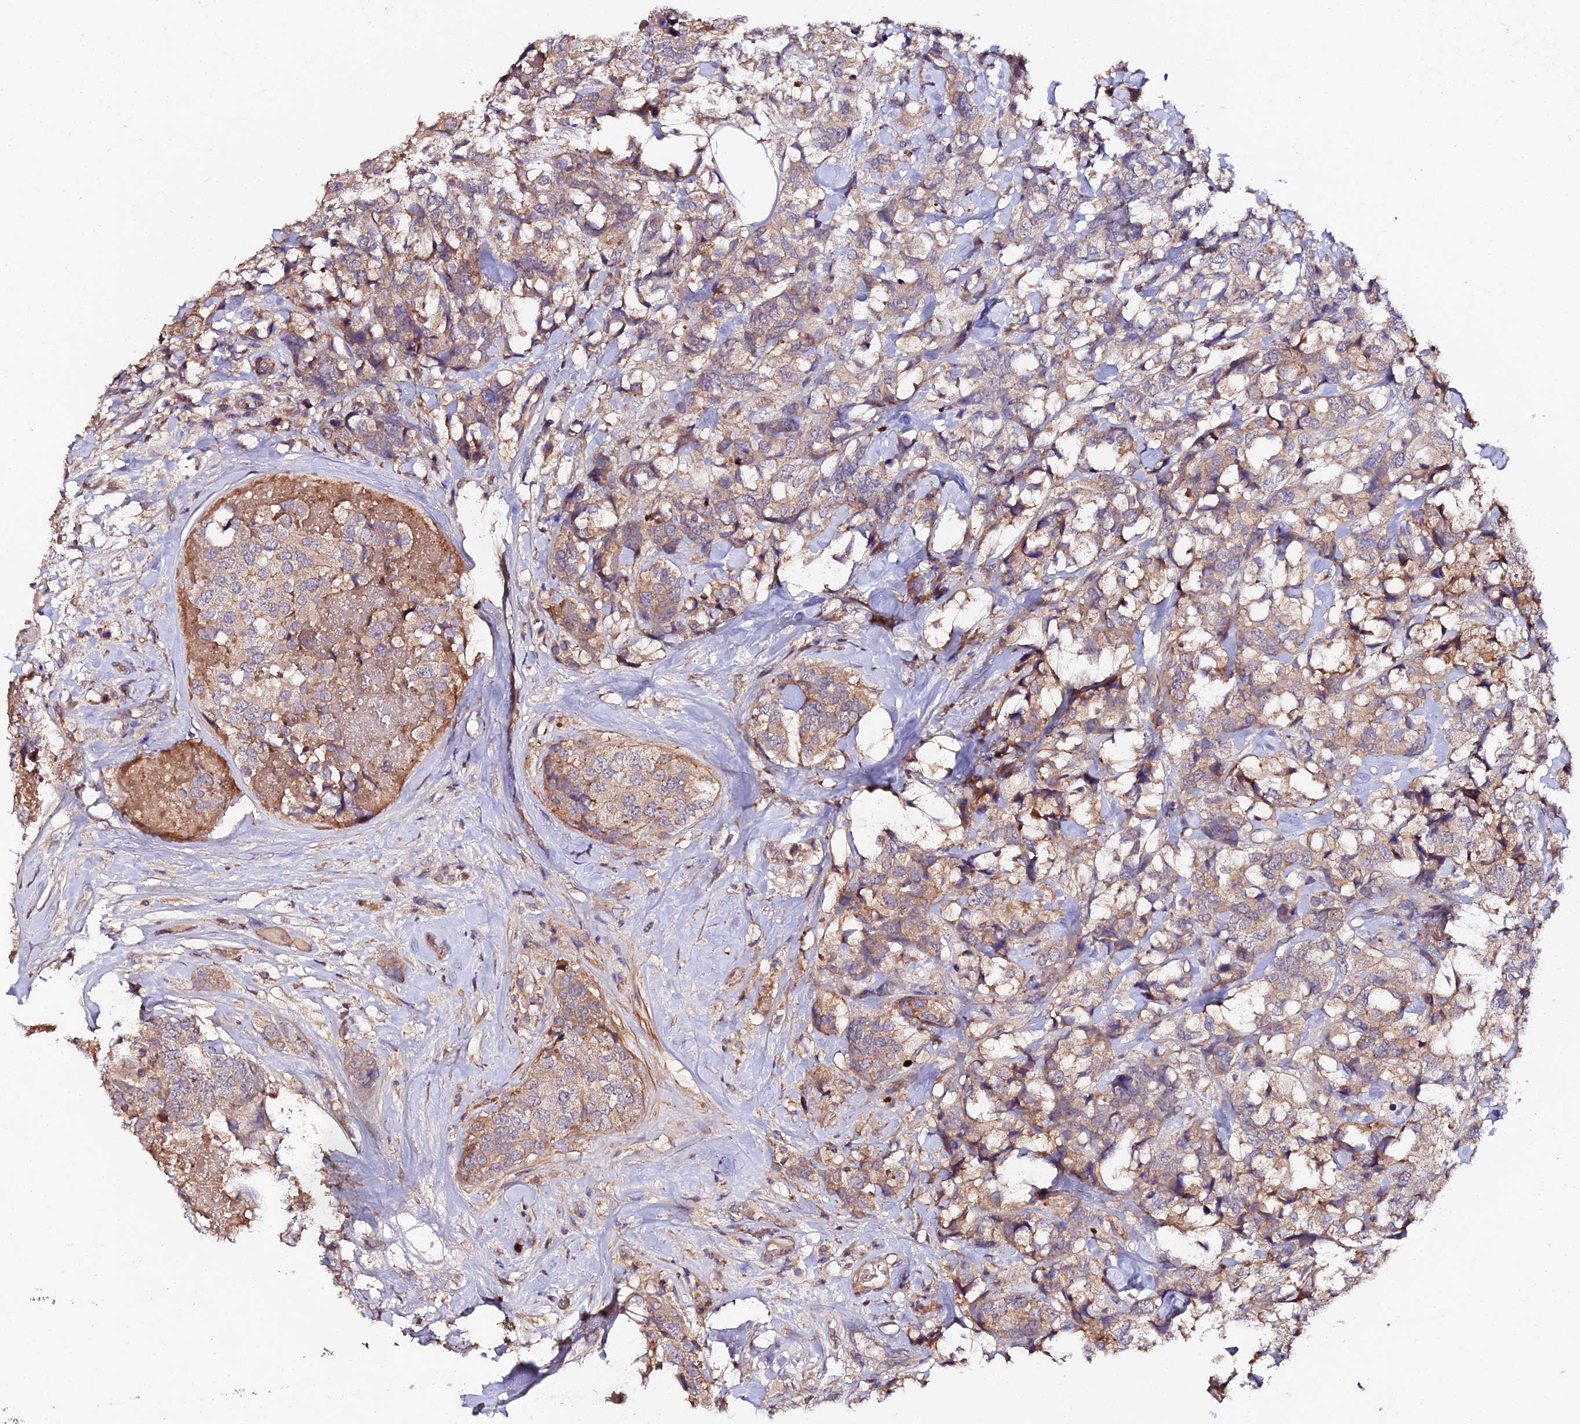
{"staining": {"intensity": "moderate", "quantity": ">75%", "location": "cytoplasmic/membranous"}, "tissue": "breast cancer", "cell_type": "Tumor cells", "image_type": "cancer", "snomed": [{"axis": "morphology", "description": "Lobular carcinoma"}, {"axis": "topography", "description": "Breast"}], "caption": "A high-resolution image shows IHC staining of breast lobular carcinoma, which exhibits moderate cytoplasmic/membranous staining in approximately >75% of tumor cells.", "gene": "TRIM26", "patient": {"sex": "female", "age": 59}}